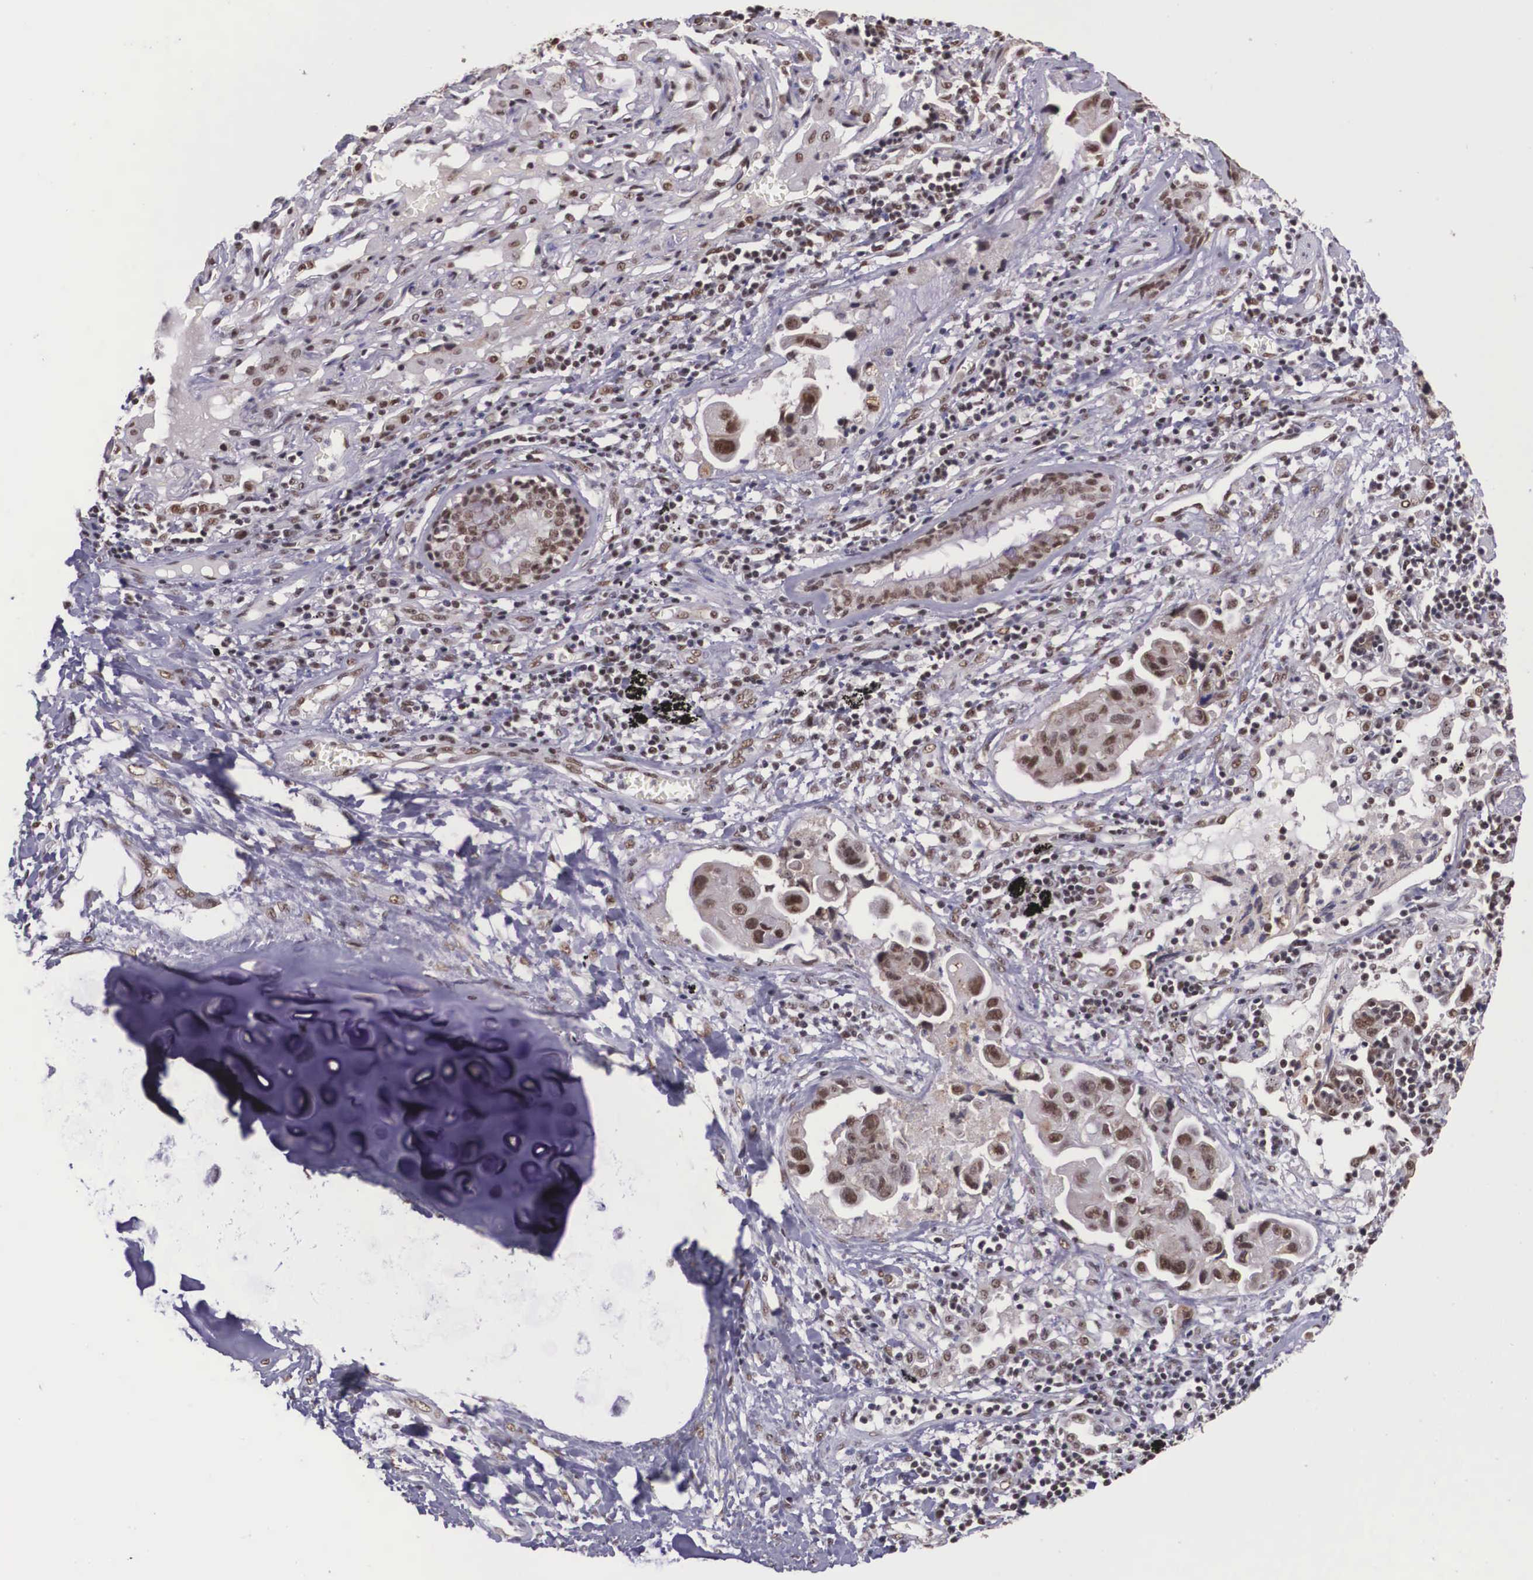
{"staining": {"intensity": "strong", "quantity": ">75%", "location": "cytoplasmic/membranous,nuclear"}, "tissue": "lung cancer", "cell_type": "Tumor cells", "image_type": "cancer", "snomed": [{"axis": "morphology", "description": "Adenocarcinoma, NOS"}, {"axis": "topography", "description": "Lung"}], "caption": "Immunohistochemical staining of human lung adenocarcinoma displays strong cytoplasmic/membranous and nuclear protein positivity in about >75% of tumor cells. Nuclei are stained in blue.", "gene": "POLR2F", "patient": {"sex": "male", "age": 64}}